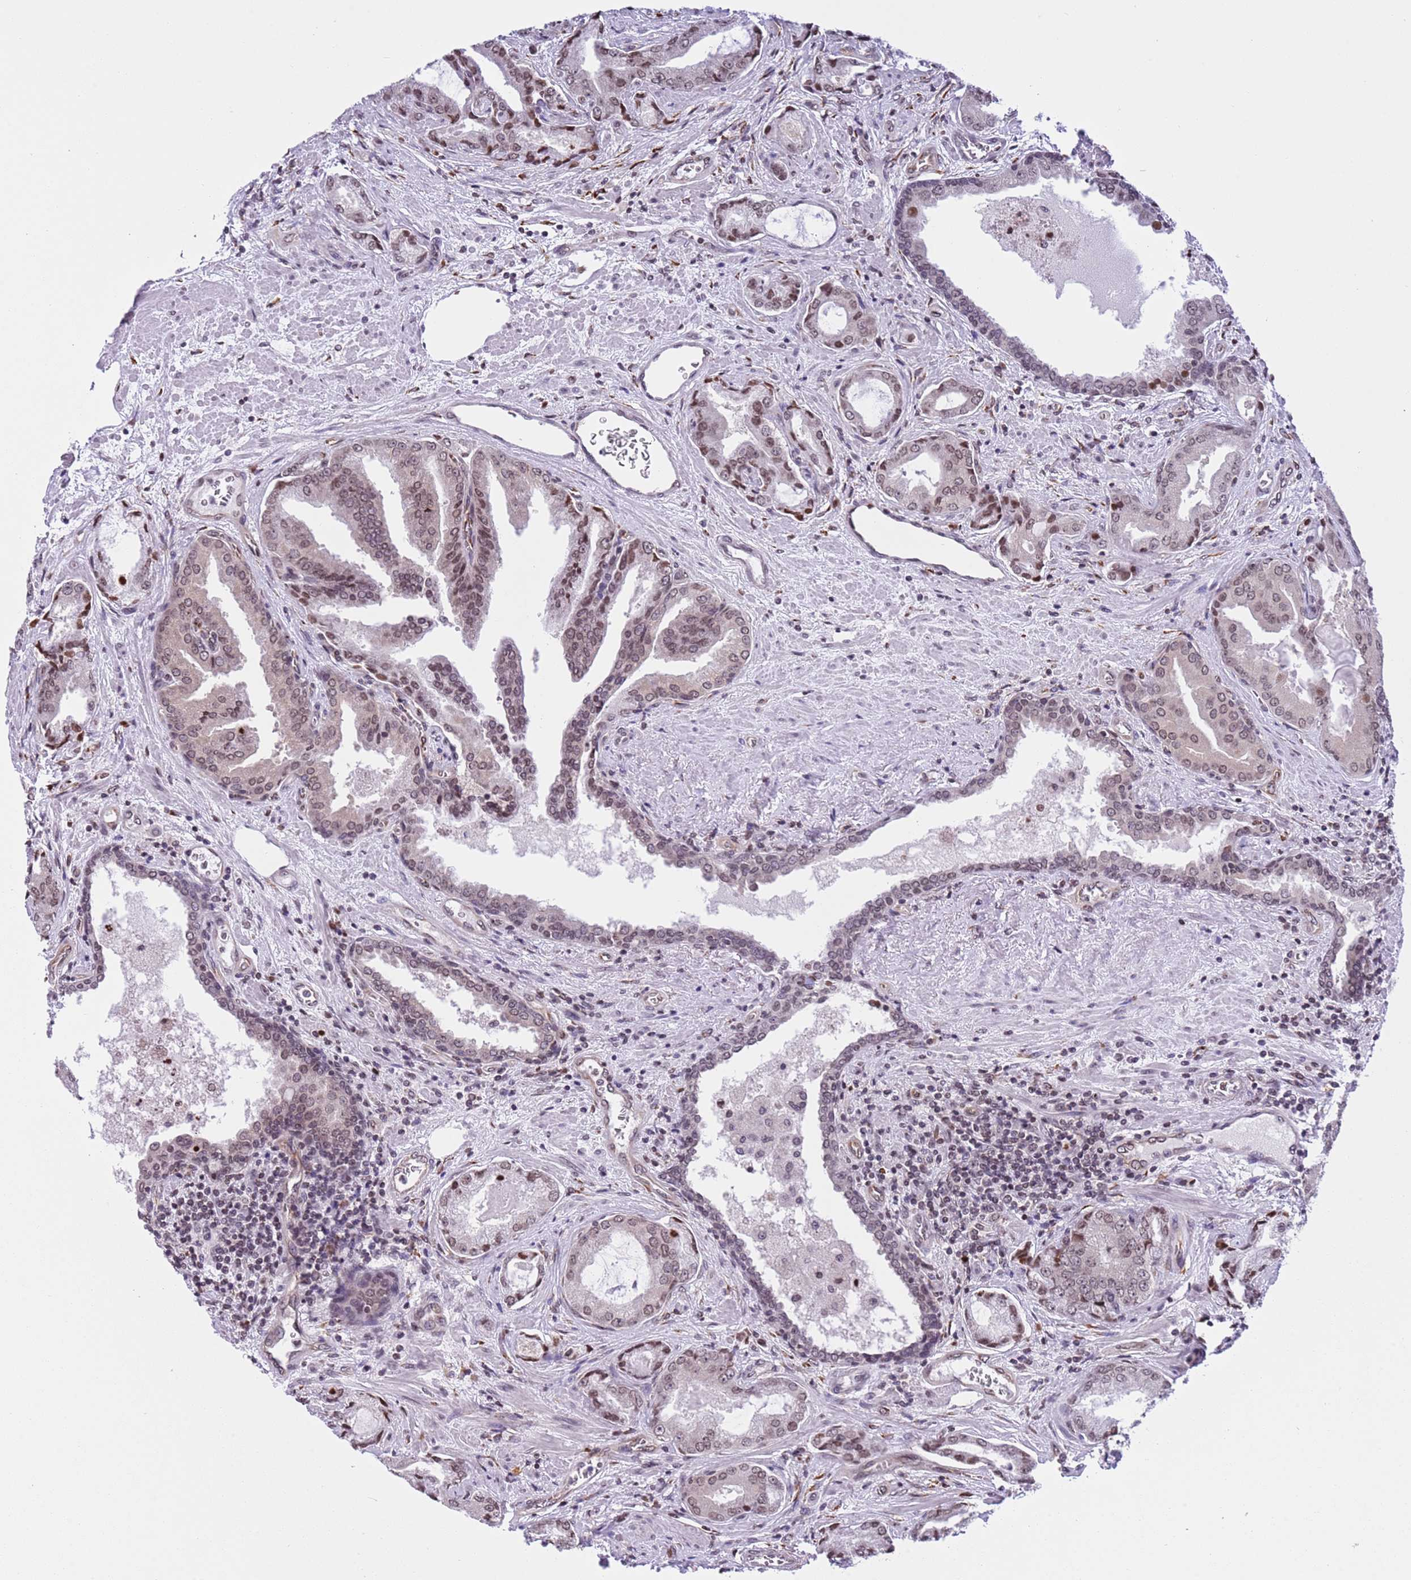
{"staining": {"intensity": "moderate", "quantity": "25%-75%", "location": "nuclear"}, "tissue": "prostate cancer", "cell_type": "Tumor cells", "image_type": "cancer", "snomed": [{"axis": "morphology", "description": "Adenocarcinoma, High grade"}, {"axis": "topography", "description": "Prostate"}], "caption": "Human prostate cancer stained for a protein (brown) demonstrates moderate nuclear positive expression in approximately 25%-75% of tumor cells.", "gene": "NRIP1", "patient": {"sex": "male", "age": 68}}